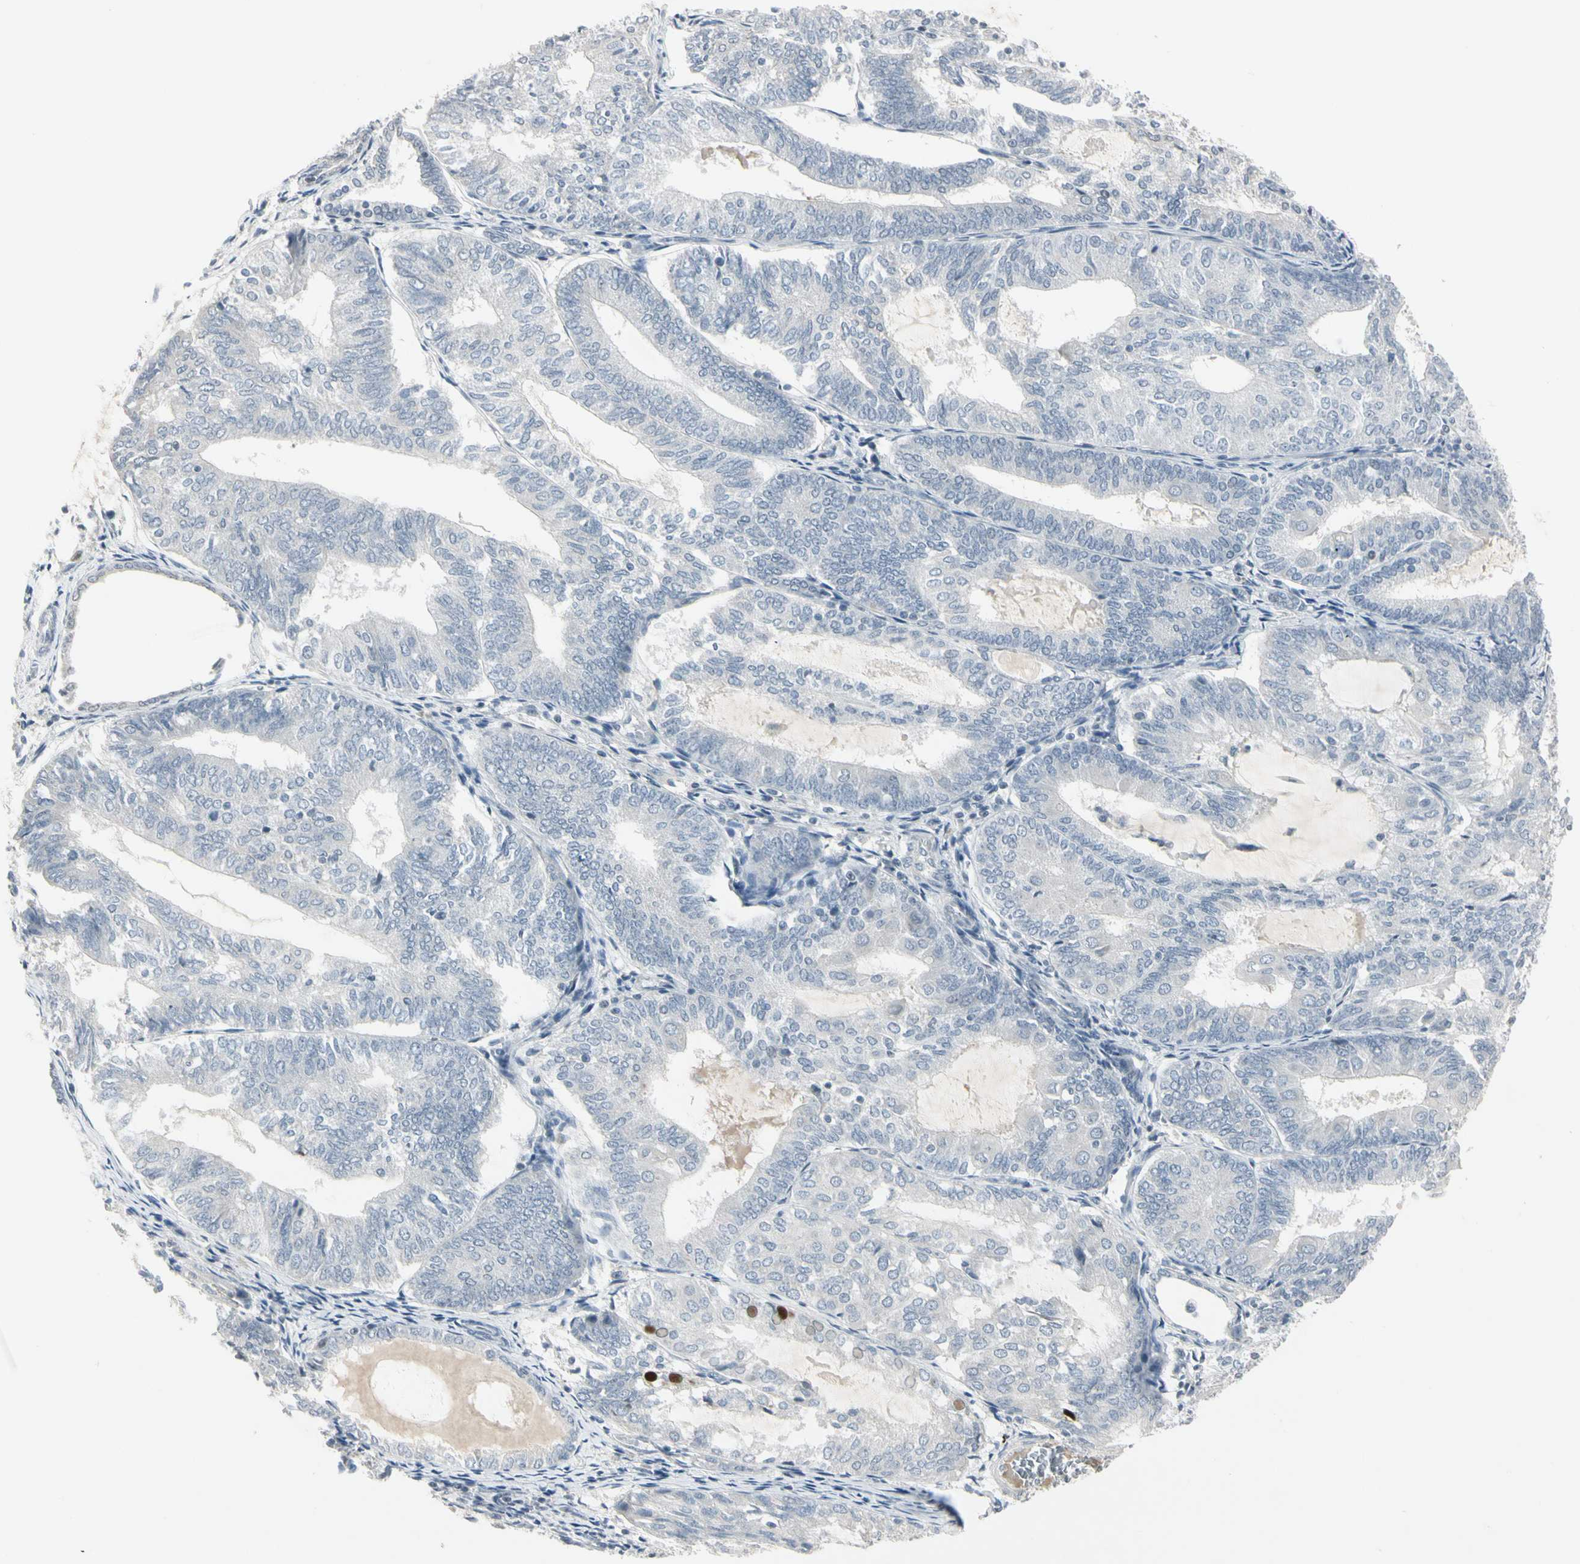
{"staining": {"intensity": "negative", "quantity": "none", "location": "none"}, "tissue": "endometrial cancer", "cell_type": "Tumor cells", "image_type": "cancer", "snomed": [{"axis": "morphology", "description": "Adenocarcinoma, NOS"}, {"axis": "topography", "description": "Endometrium"}], "caption": "DAB (3,3'-diaminobenzidine) immunohistochemical staining of human adenocarcinoma (endometrial) displays no significant expression in tumor cells.", "gene": "DMPK", "patient": {"sex": "female", "age": 81}}